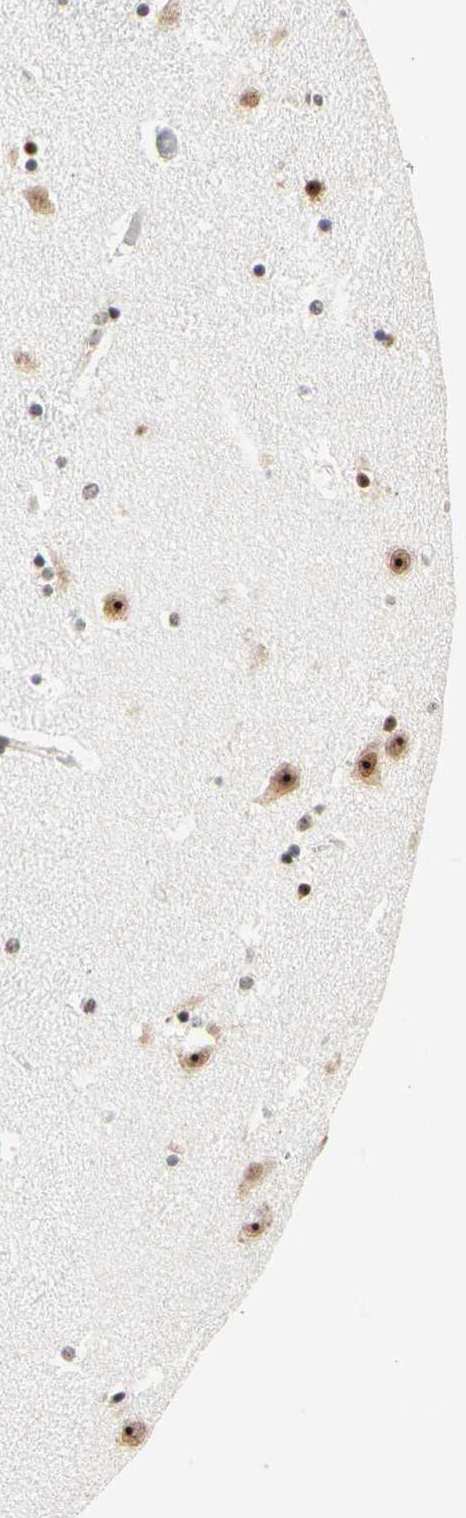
{"staining": {"intensity": "weak", "quantity": ">75%", "location": "nuclear"}, "tissue": "caudate", "cell_type": "Glial cells", "image_type": "normal", "snomed": [{"axis": "morphology", "description": "Normal tissue, NOS"}, {"axis": "topography", "description": "Lateral ventricle wall"}], "caption": "High-magnification brightfield microscopy of benign caudate stained with DAB (3,3'-diaminobenzidine) (brown) and counterstained with hematoxylin (blue). glial cells exhibit weak nuclear staining is present in approximately>75% of cells.", "gene": "ZSCAN16", "patient": {"sex": "male", "age": 45}}